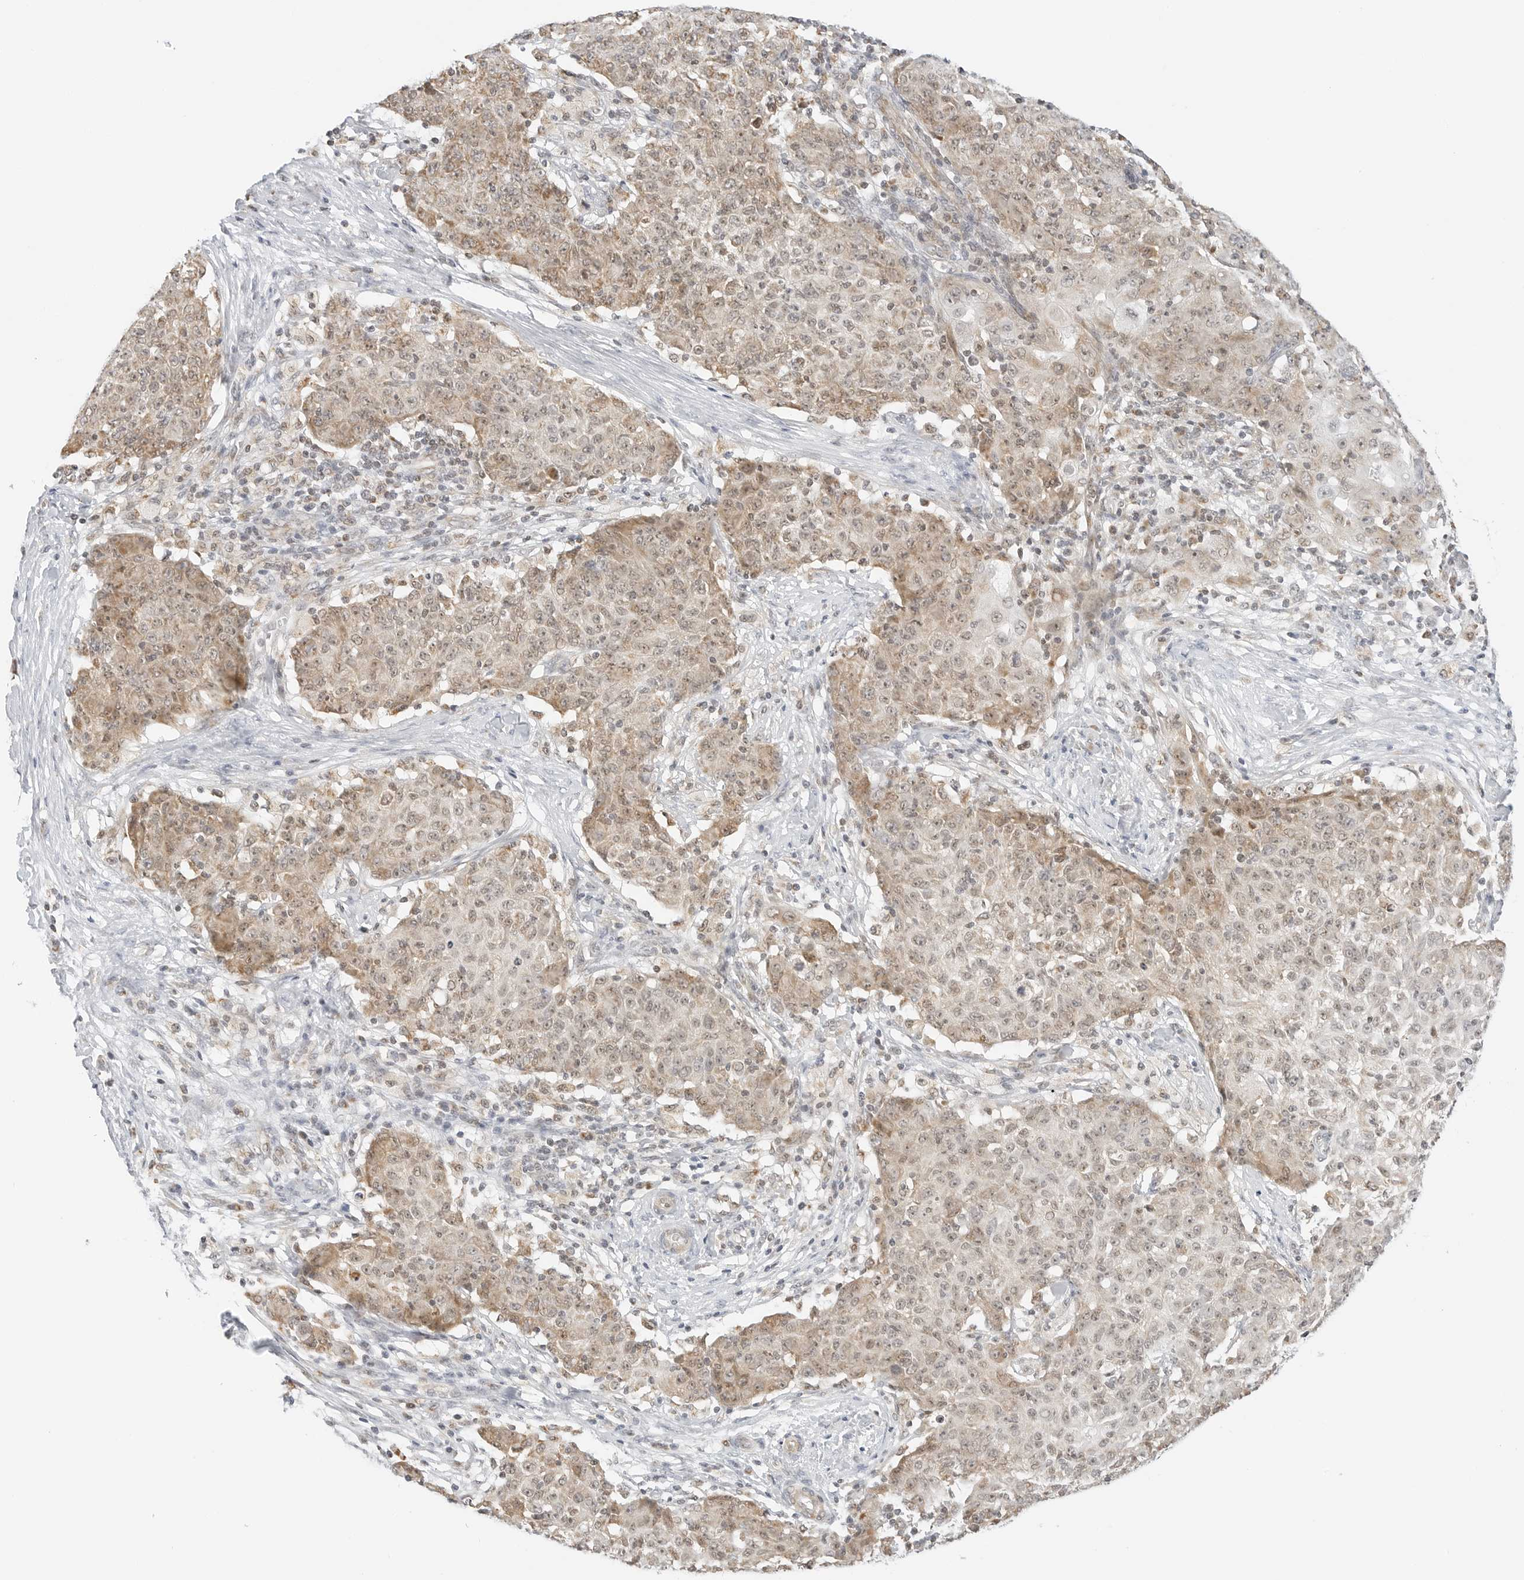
{"staining": {"intensity": "weak", "quantity": ">75%", "location": "cytoplasmic/membranous,nuclear"}, "tissue": "ovarian cancer", "cell_type": "Tumor cells", "image_type": "cancer", "snomed": [{"axis": "morphology", "description": "Carcinoma, endometroid"}, {"axis": "topography", "description": "Ovary"}], "caption": "Weak cytoplasmic/membranous and nuclear positivity for a protein is appreciated in about >75% of tumor cells of endometroid carcinoma (ovarian) using immunohistochemistry.", "gene": "GORAB", "patient": {"sex": "female", "age": 42}}